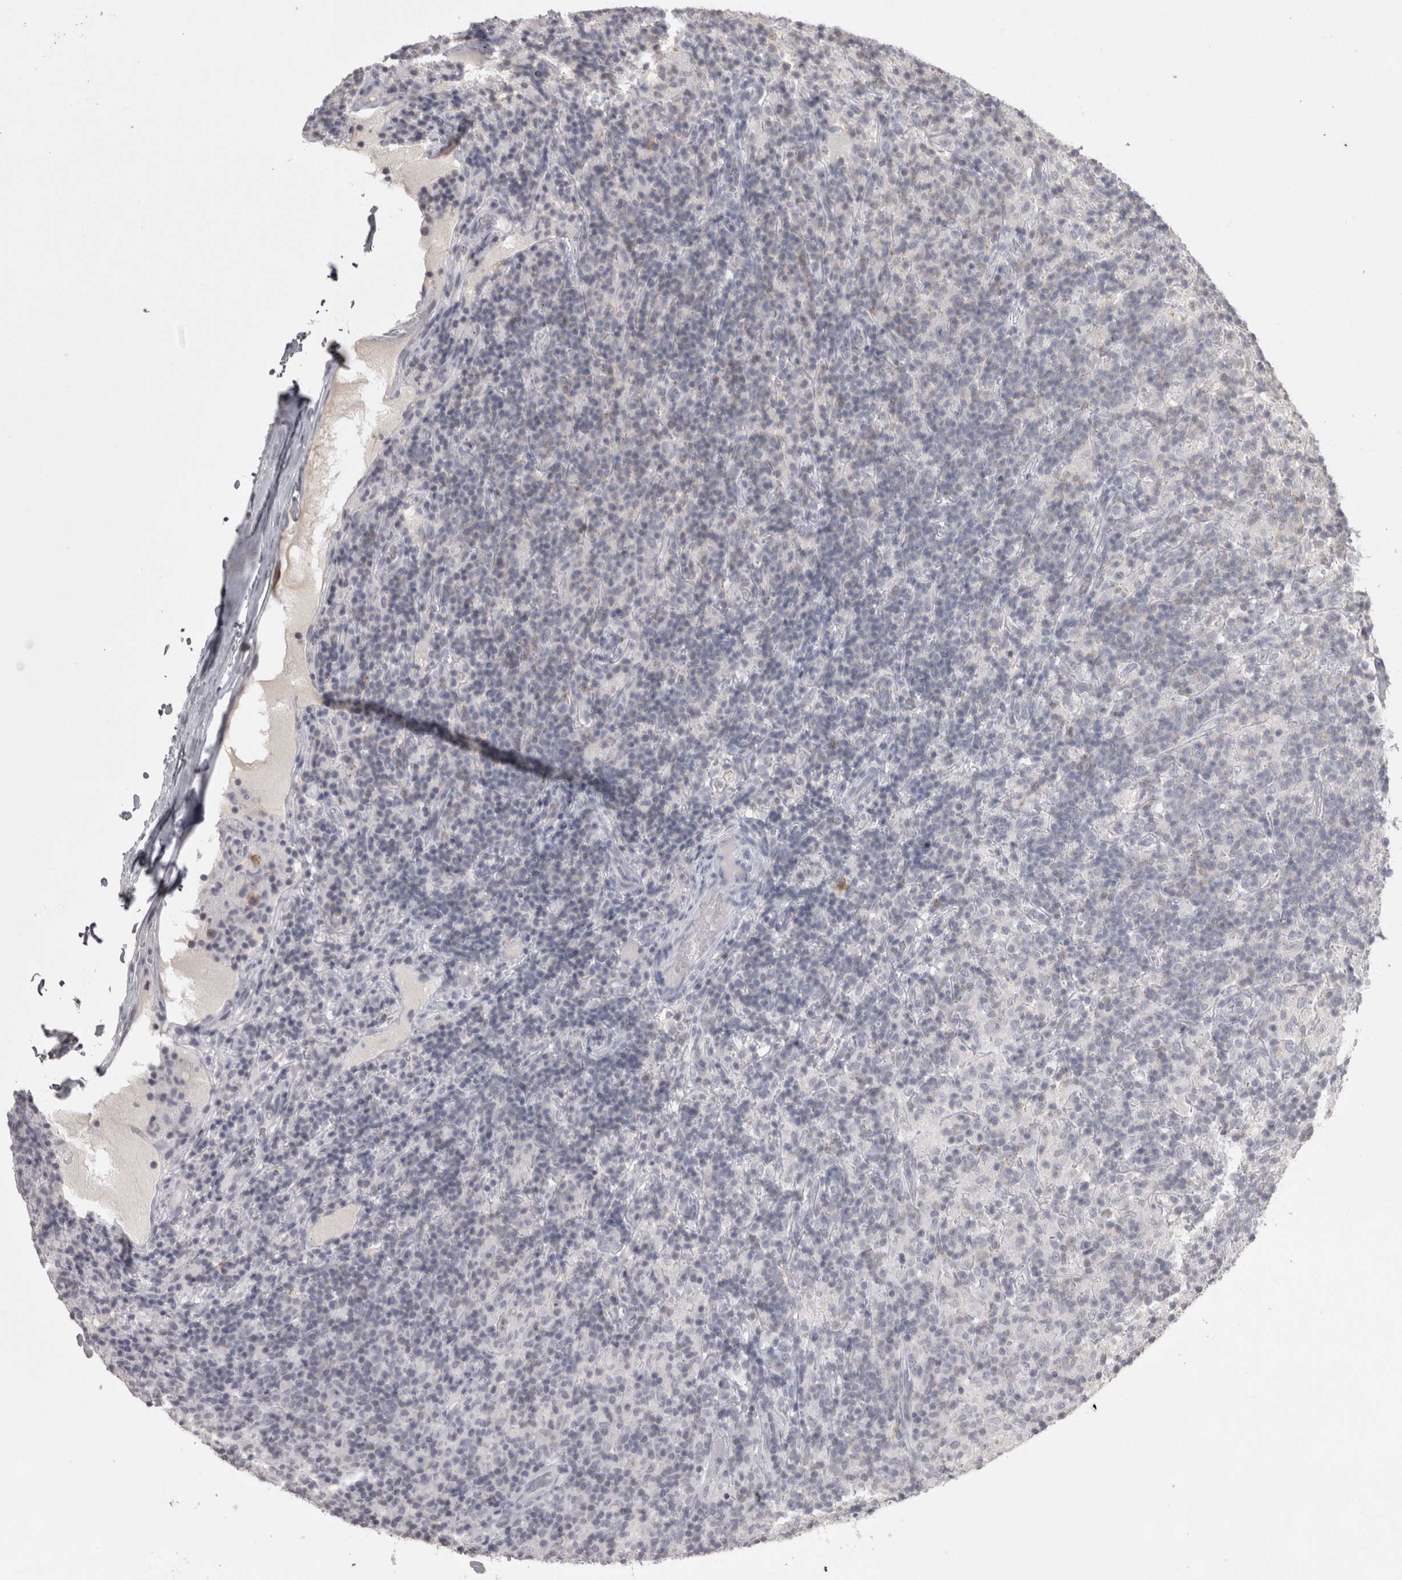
{"staining": {"intensity": "negative", "quantity": "none", "location": "none"}, "tissue": "lymphoma", "cell_type": "Tumor cells", "image_type": "cancer", "snomed": [{"axis": "morphology", "description": "Hodgkin's disease, NOS"}, {"axis": "topography", "description": "Lymph node"}], "caption": "IHC photomicrograph of neoplastic tissue: lymphoma stained with DAB exhibits no significant protein positivity in tumor cells.", "gene": "LAX1", "patient": {"sex": "male", "age": 70}}